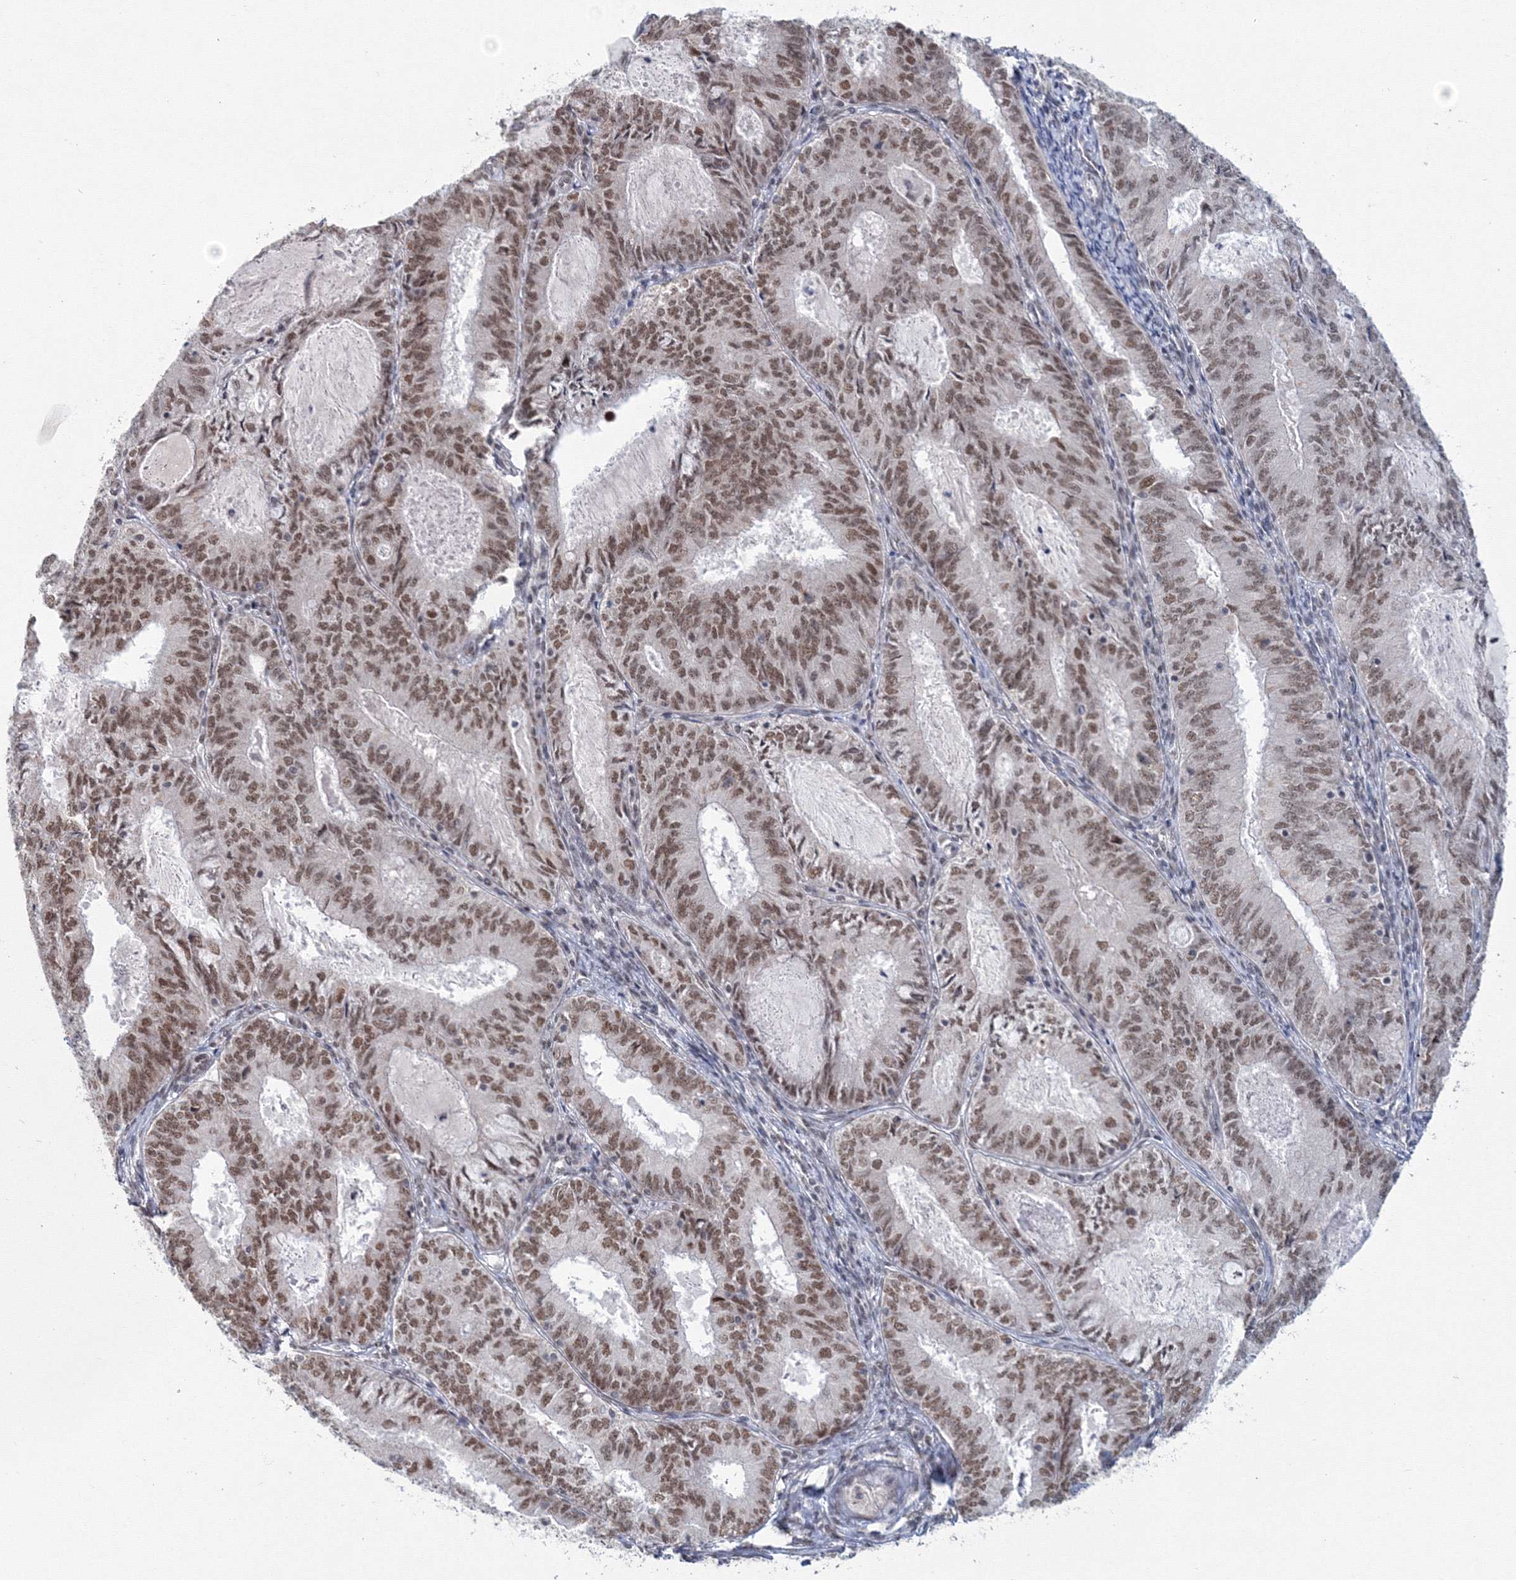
{"staining": {"intensity": "moderate", "quantity": ">75%", "location": "nuclear"}, "tissue": "endometrial cancer", "cell_type": "Tumor cells", "image_type": "cancer", "snomed": [{"axis": "morphology", "description": "Adenocarcinoma, NOS"}, {"axis": "topography", "description": "Endometrium"}], "caption": "Immunohistochemistry photomicrograph of neoplastic tissue: endometrial cancer (adenocarcinoma) stained using immunohistochemistry (IHC) exhibits medium levels of moderate protein expression localized specifically in the nuclear of tumor cells, appearing as a nuclear brown color.", "gene": "SF3B6", "patient": {"sex": "female", "age": 57}}